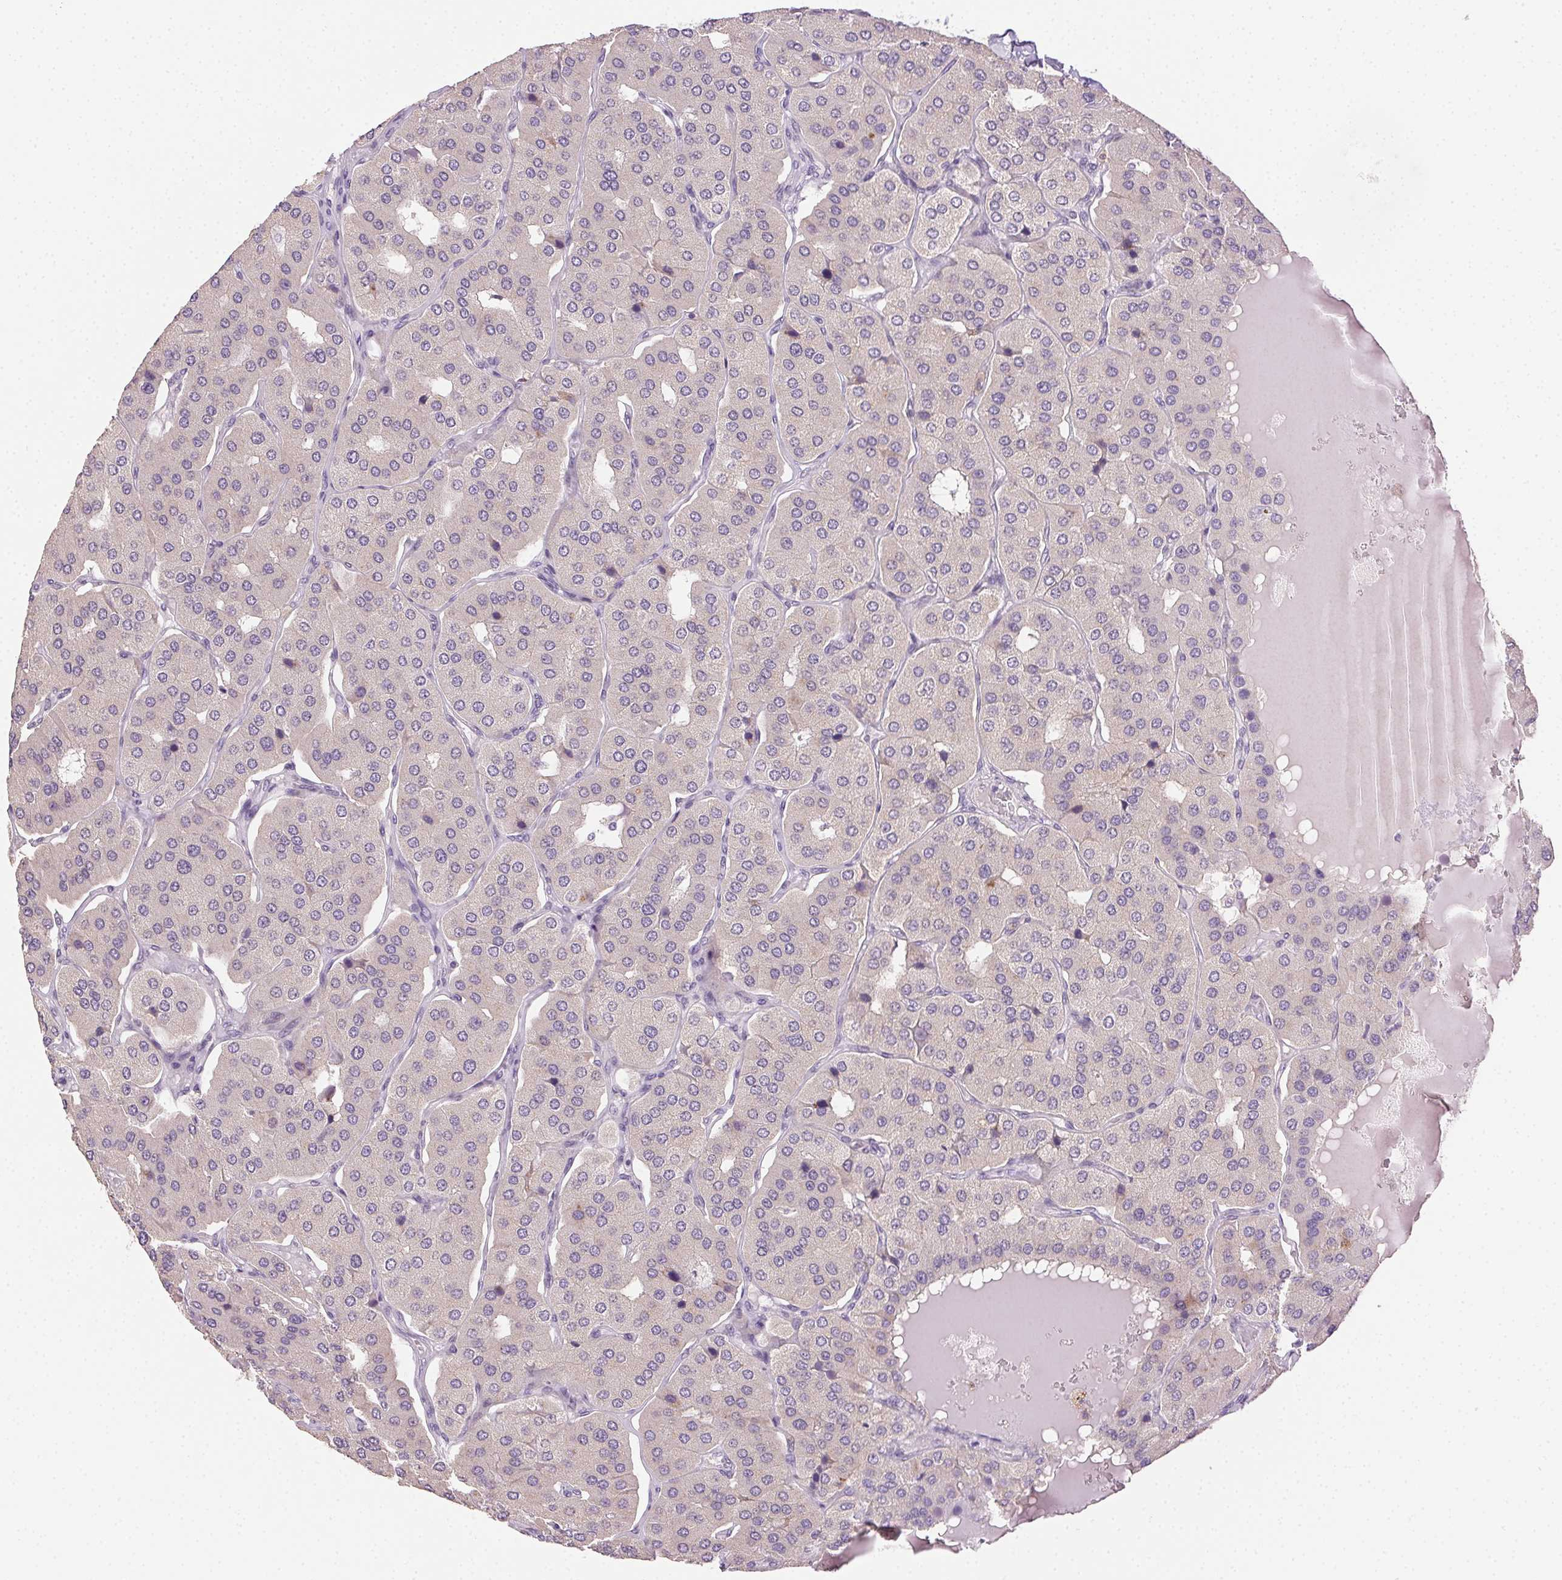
{"staining": {"intensity": "negative", "quantity": "none", "location": "none"}, "tissue": "parathyroid gland", "cell_type": "Glandular cells", "image_type": "normal", "snomed": [{"axis": "morphology", "description": "Normal tissue, NOS"}, {"axis": "morphology", "description": "Adenoma, NOS"}, {"axis": "topography", "description": "Parathyroid gland"}], "caption": "There is no significant staining in glandular cells of parathyroid gland. (Brightfield microscopy of DAB immunohistochemistry at high magnification).", "gene": "AKAP5", "patient": {"sex": "female", "age": 86}}